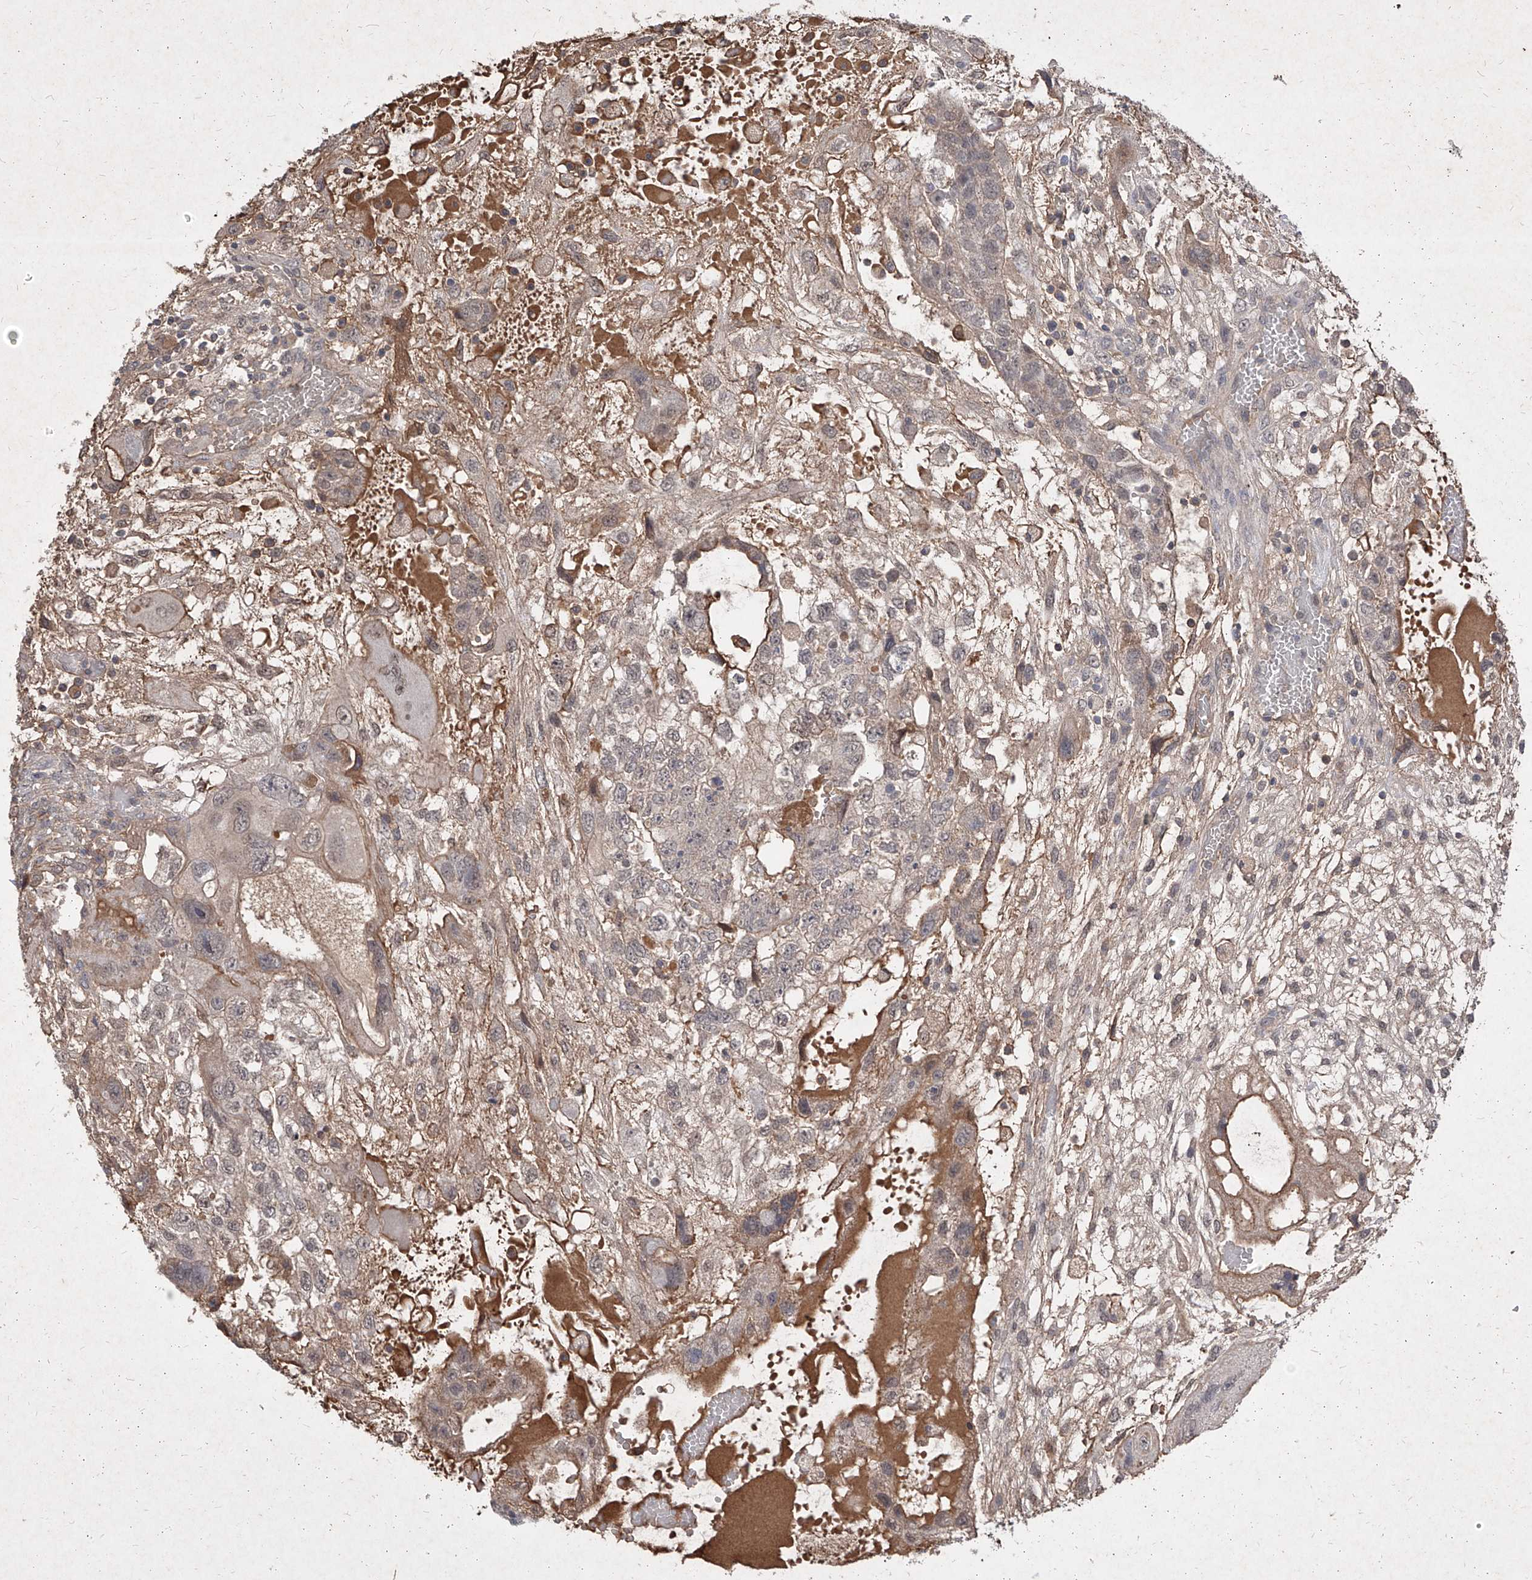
{"staining": {"intensity": "negative", "quantity": "none", "location": "none"}, "tissue": "testis cancer", "cell_type": "Tumor cells", "image_type": "cancer", "snomed": [{"axis": "morphology", "description": "Carcinoma, Embryonal, NOS"}, {"axis": "topography", "description": "Testis"}], "caption": "There is no significant expression in tumor cells of testis embryonal carcinoma. Brightfield microscopy of IHC stained with DAB (3,3'-diaminobenzidine) (brown) and hematoxylin (blue), captured at high magnification.", "gene": "C4A", "patient": {"sex": "male", "age": 36}}